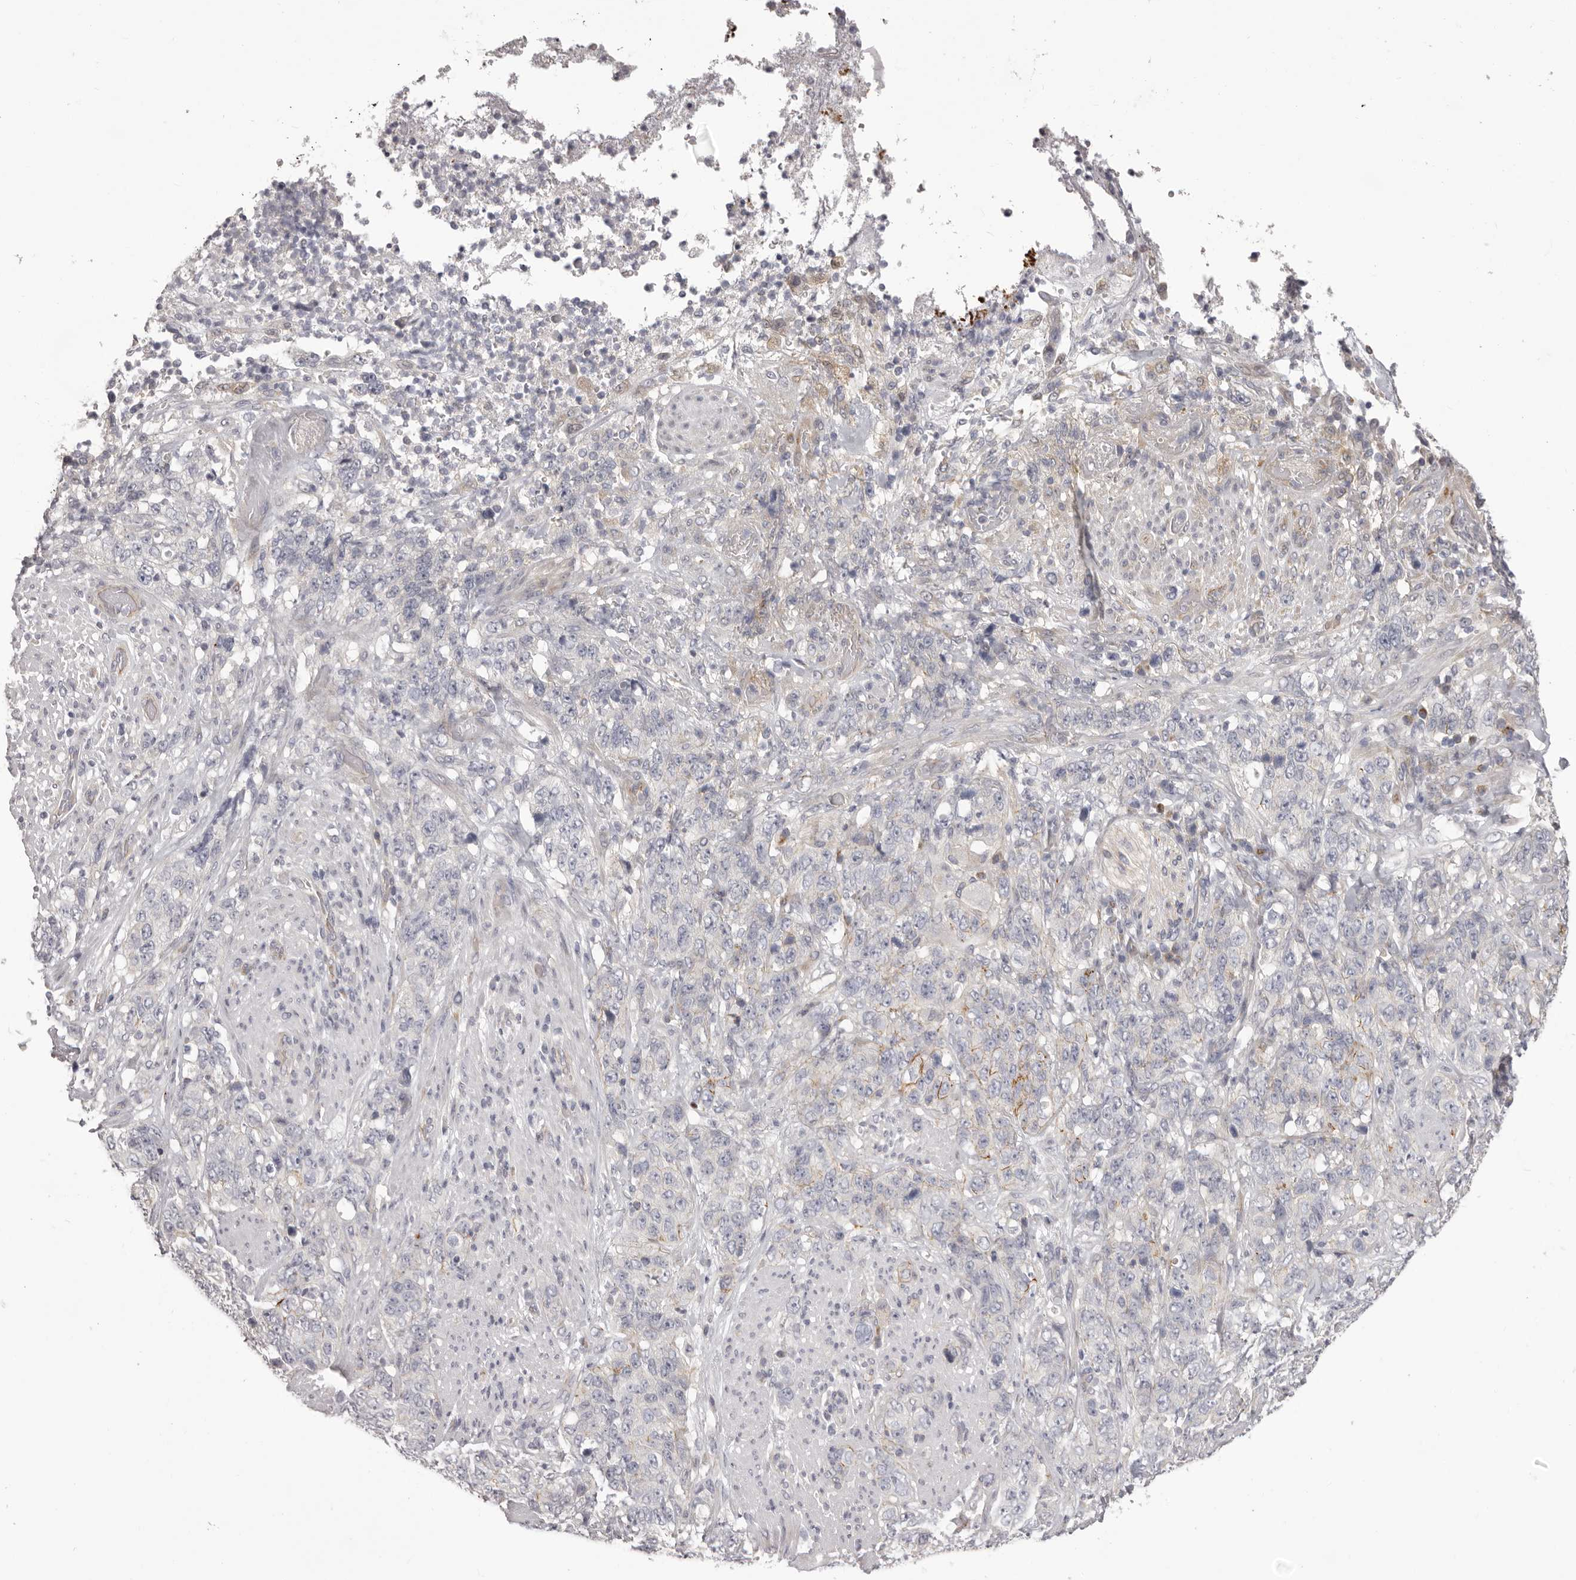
{"staining": {"intensity": "moderate", "quantity": "<25%", "location": "cytoplasmic/membranous"}, "tissue": "stomach cancer", "cell_type": "Tumor cells", "image_type": "cancer", "snomed": [{"axis": "morphology", "description": "Adenocarcinoma, NOS"}, {"axis": "topography", "description": "Stomach"}], "caption": "Protein staining by immunohistochemistry demonstrates moderate cytoplasmic/membranous staining in approximately <25% of tumor cells in stomach cancer (adenocarcinoma).", "gene": "OTUD3", "patient": {"sex": "male", "age": 48}}